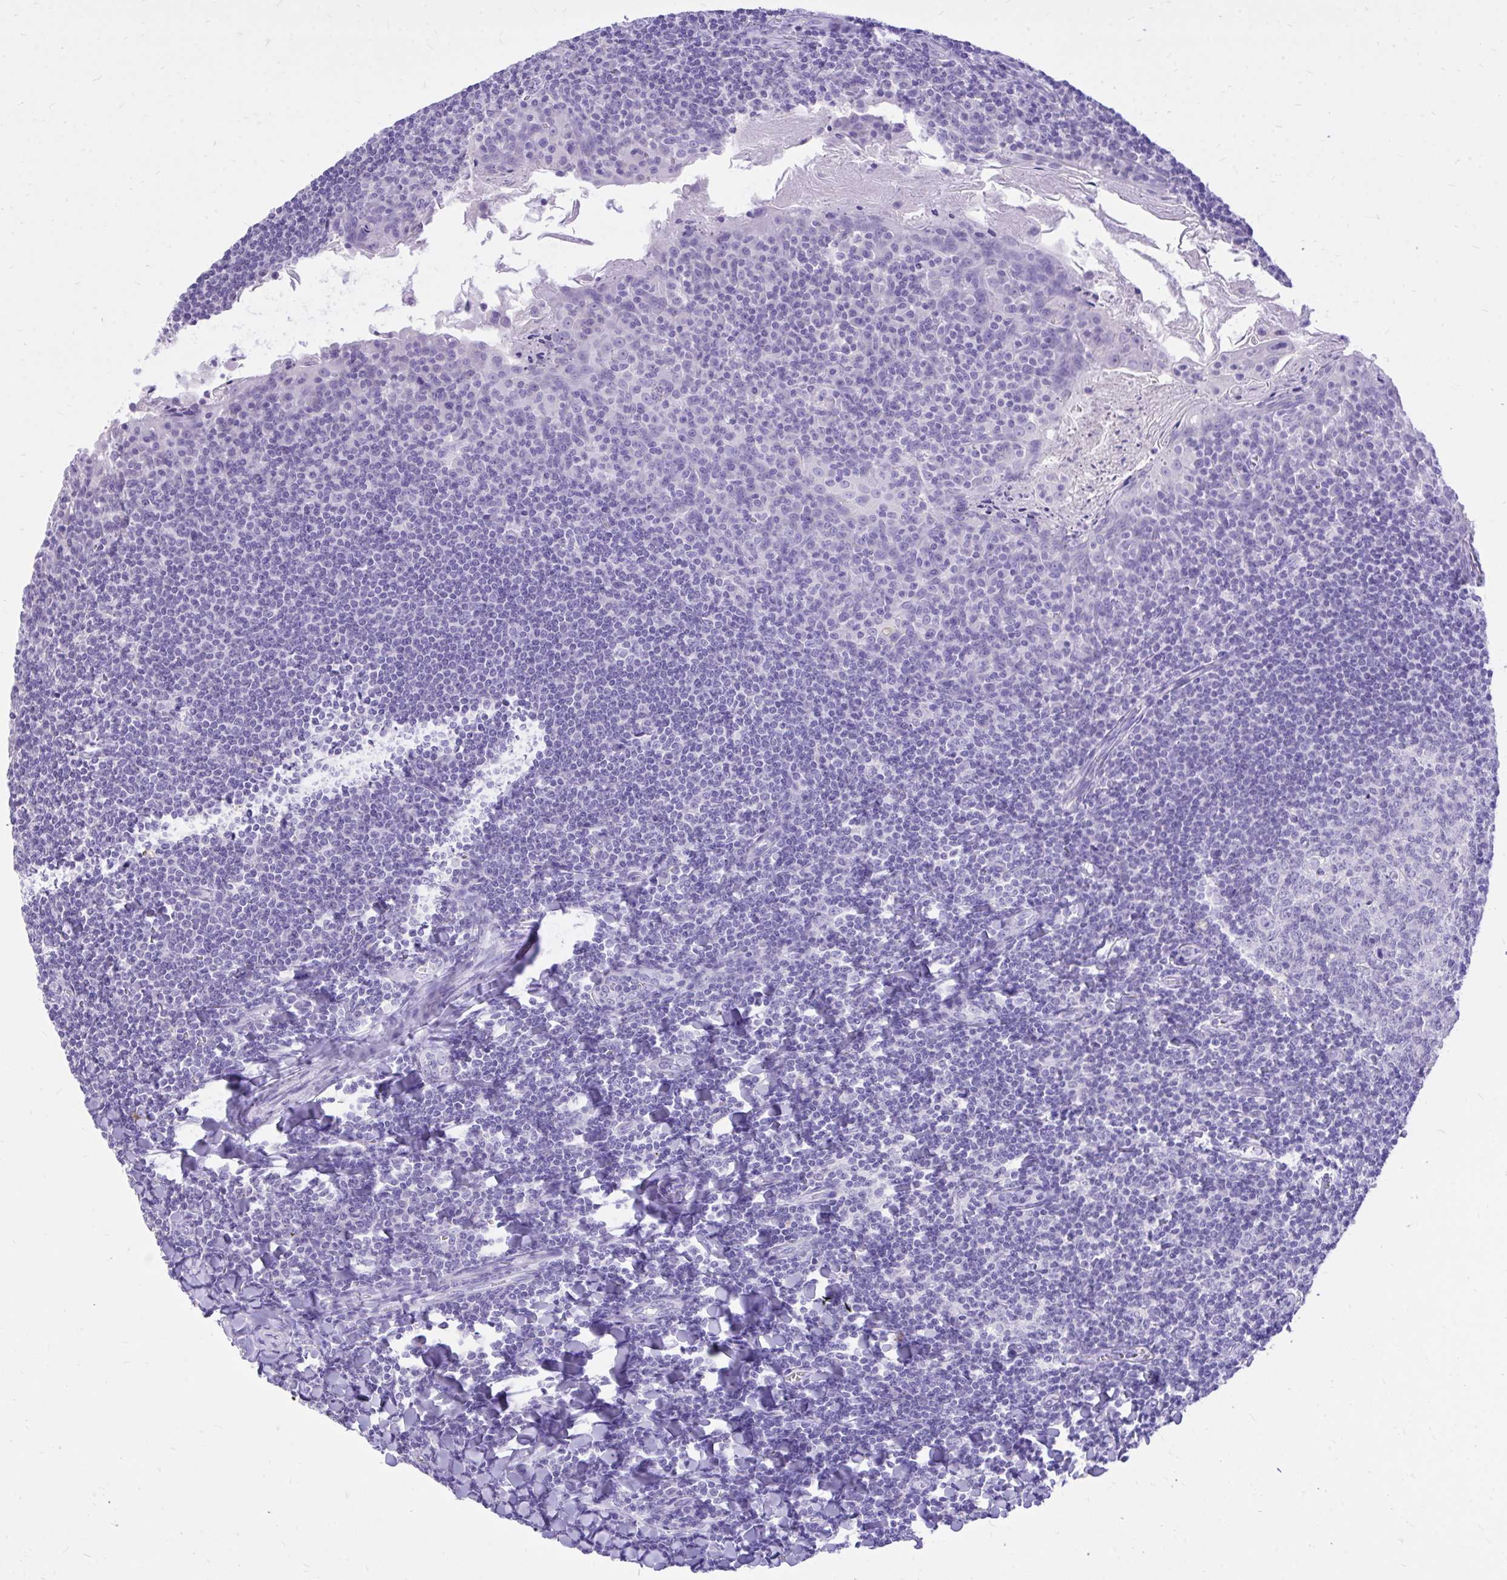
{"staining": {"intensity": "negative", "quantity": "none", "location": "none"}, "tissue": "tonsil", "cell_type": "Germinal center cells", "image_type": "normal", "snomed": [{"axis": "morphology", "description": "Normal tissue, NOS"}, {"axis": "topography", "description": "Tonsil"}], "caption": "Human tonsil stained for a protein using immunohistochemistry exhibits no staining in germinal center cells.", "gene": "MON1A", "patient": {"sex": "male", "age": 27}}